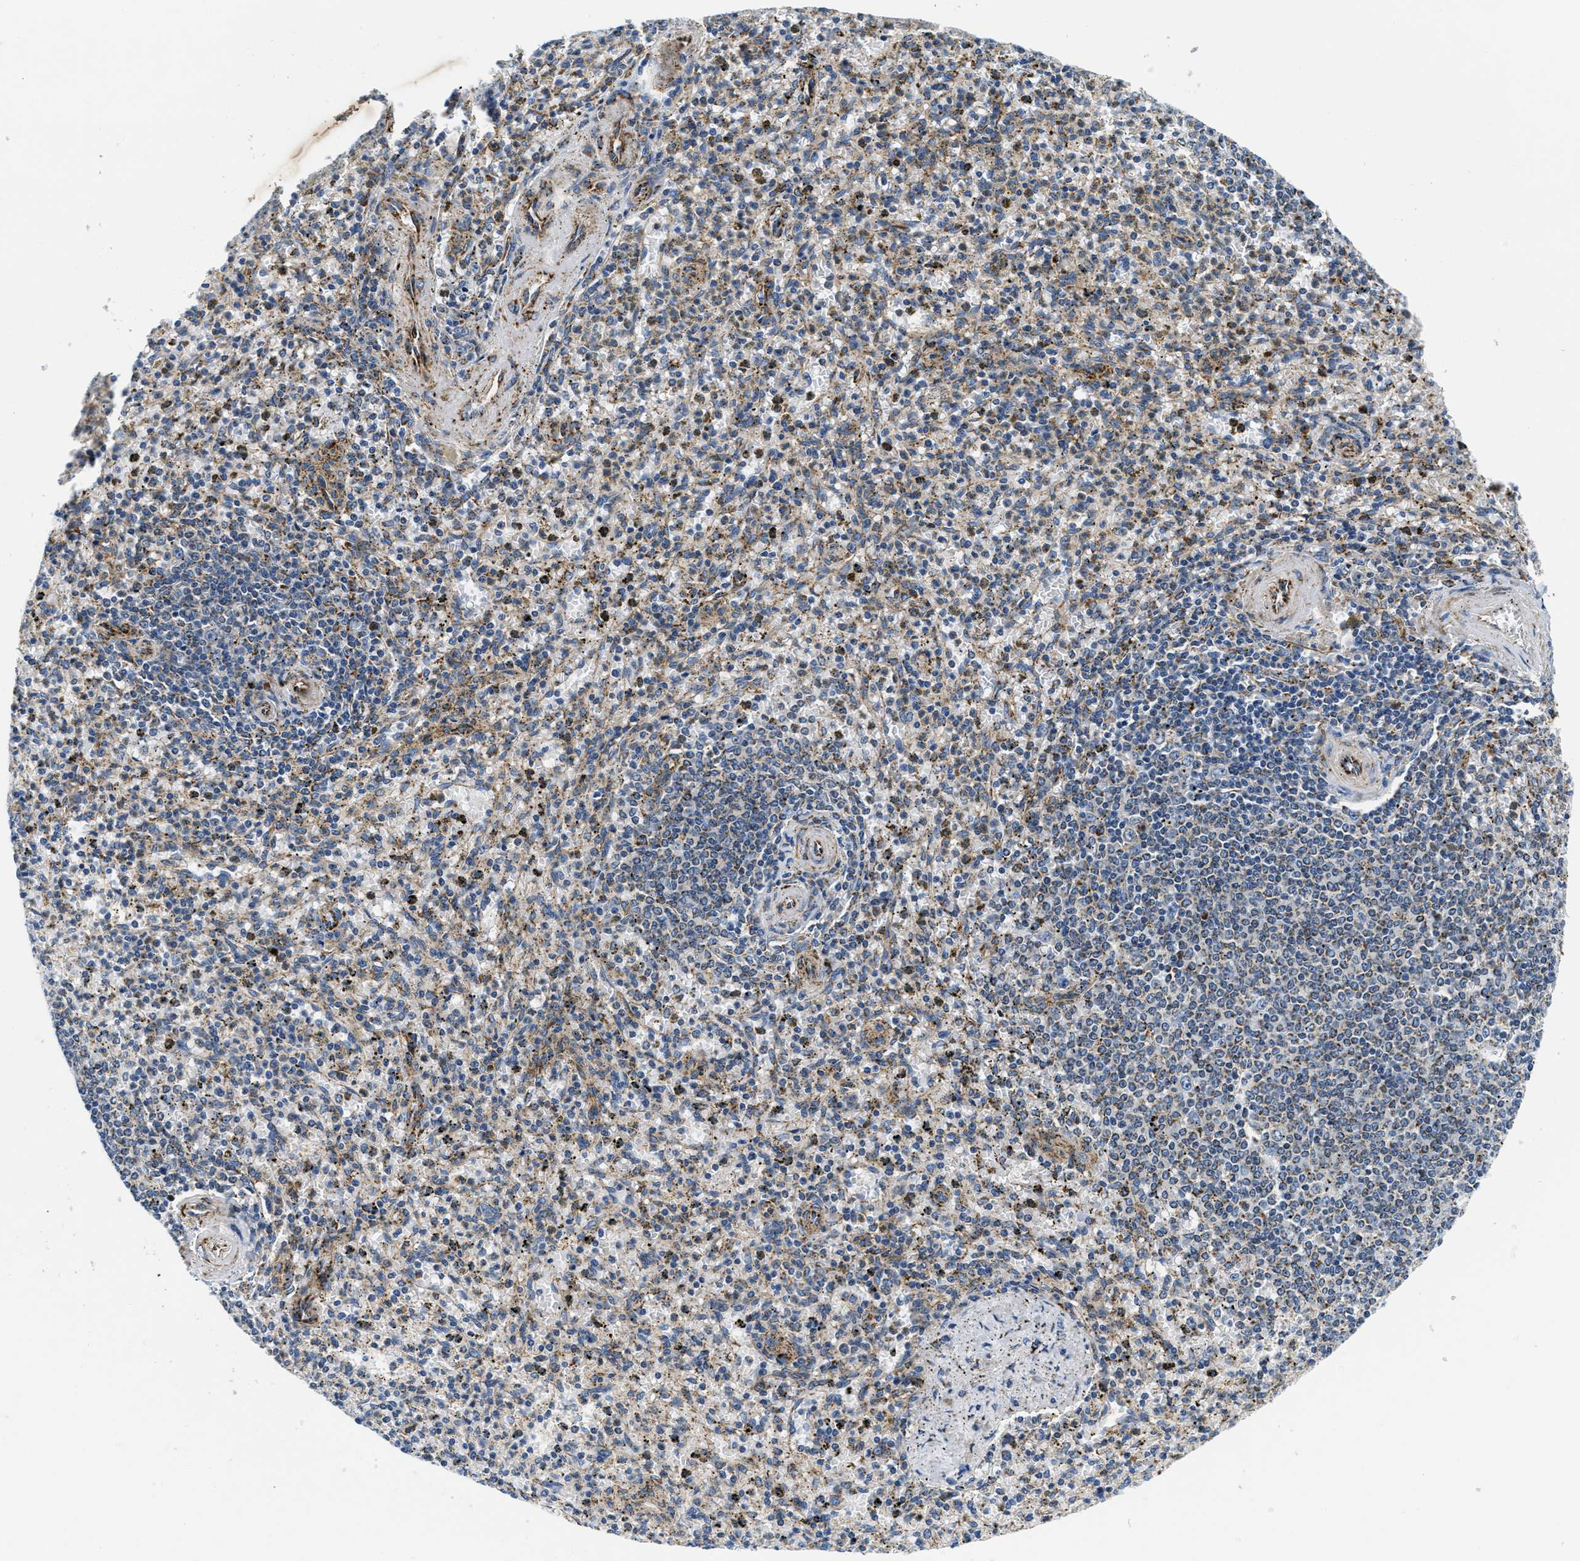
{"staining": {"intensity": "moderate", "quantity": "<25%", "location": "cytoplasmic/membranous"}, "tissue": "spleen", "cell_type": "Cells in red pulp", "image_type": "normal", "snomed": [{"axis": "morphology", "description": "Normal tissue, NOS"}, {"axis": "topography", "description": "Spleen"}], "caption": "A brown stain shows moderate cytoplasmic/membranous expression of a protein in cells in red pulp of benign human spleen. The protein is shown in brown color, while the nuclei are stained blue.", "gene": "SAMD4B", "patient": {"sex": "male", "age": 72}}